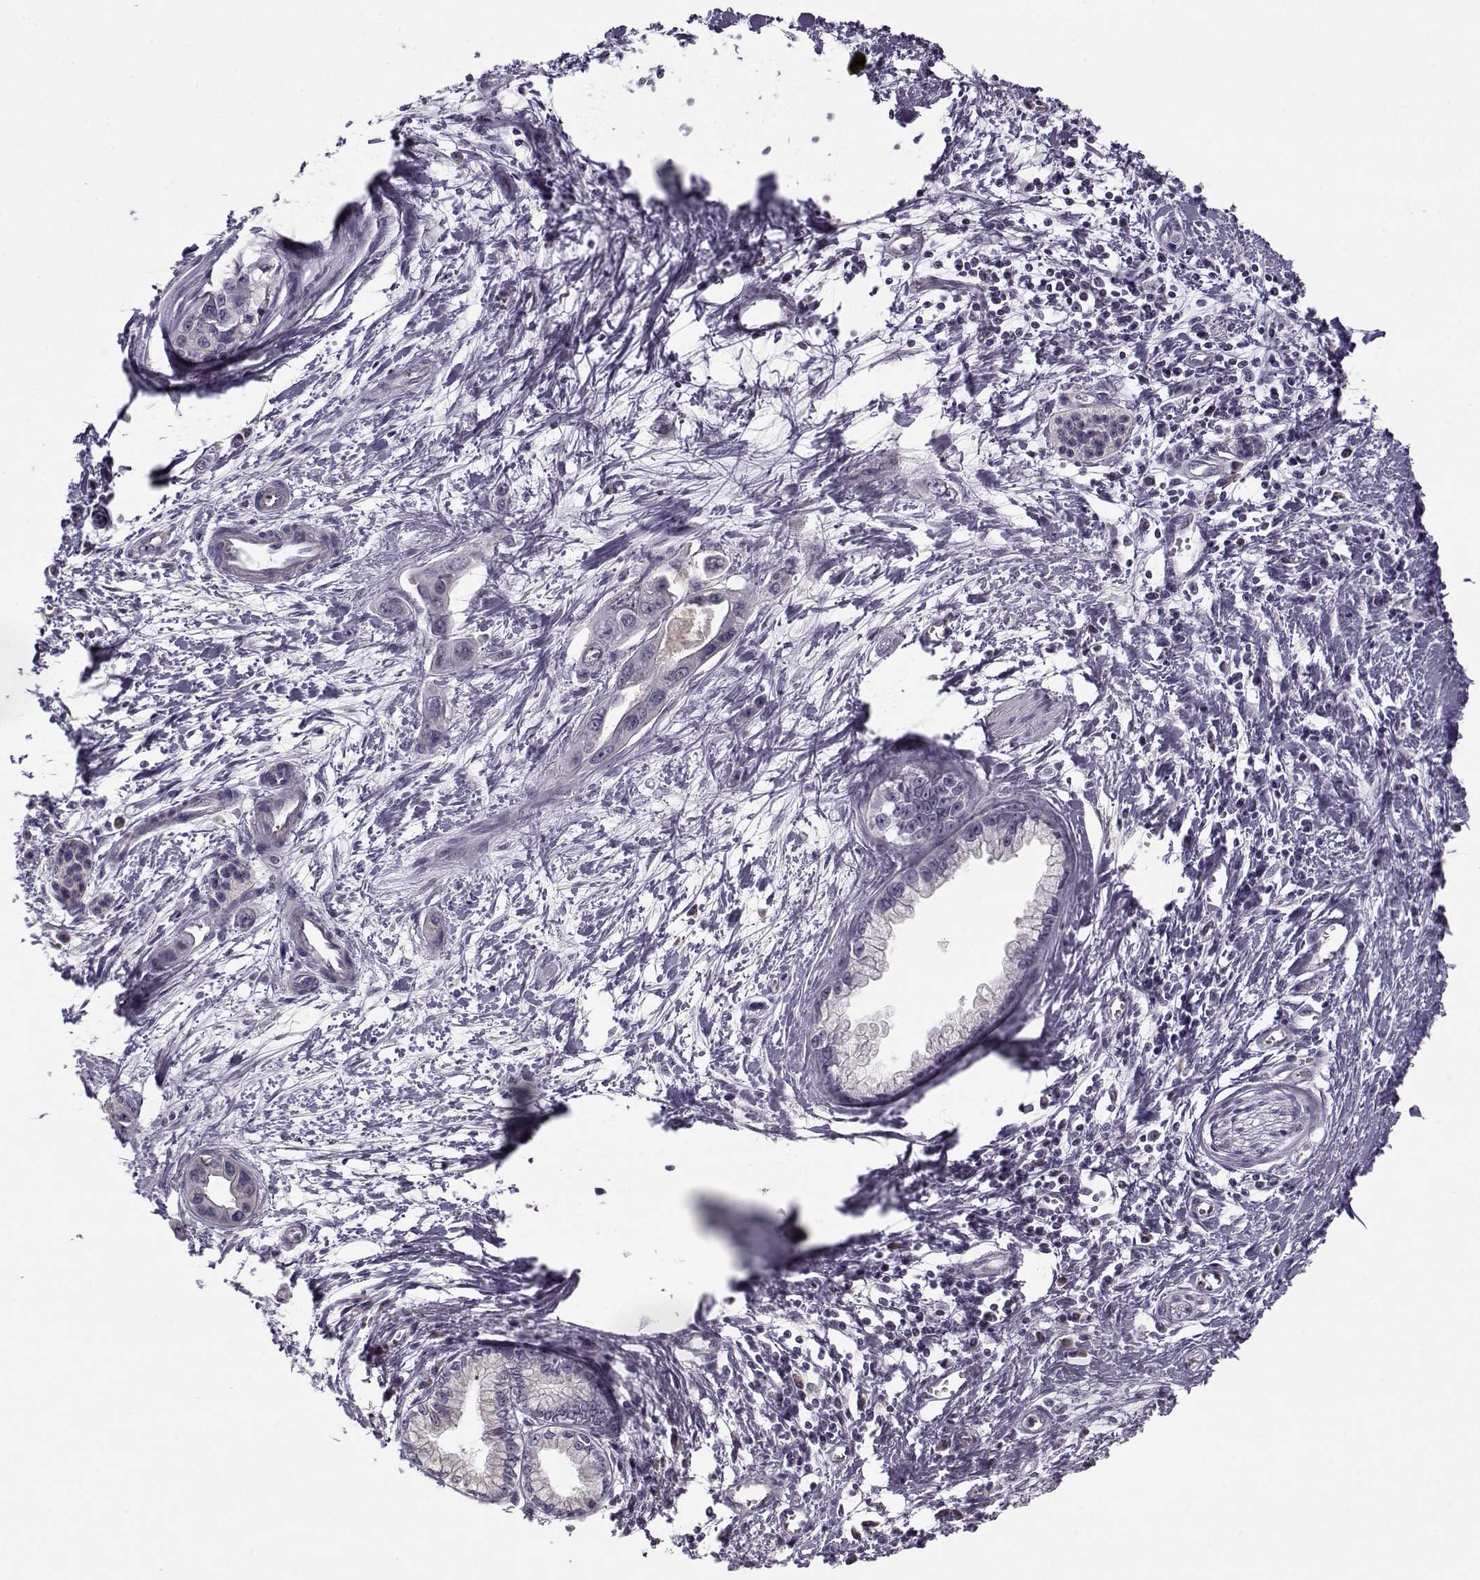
{"staining": {"intensity": "negative", "quantity": "none", "location": "none"}, "tissue": "pancreatic cancer", "cell_type": "Tumor cells", "image_type": "cancer", "snomed": [{"axis": "morphology", "description": "Adenocarcinoma, NOS"}, {"axis": "topography", "description": "Pancreas"}], "caption": "Immunohistochemical staining of pancreatic adenocarcinoma displays no significant positivity in tumor cells.", "gene": "KLF17", "patient": {"sex": "male", "age": 60}}